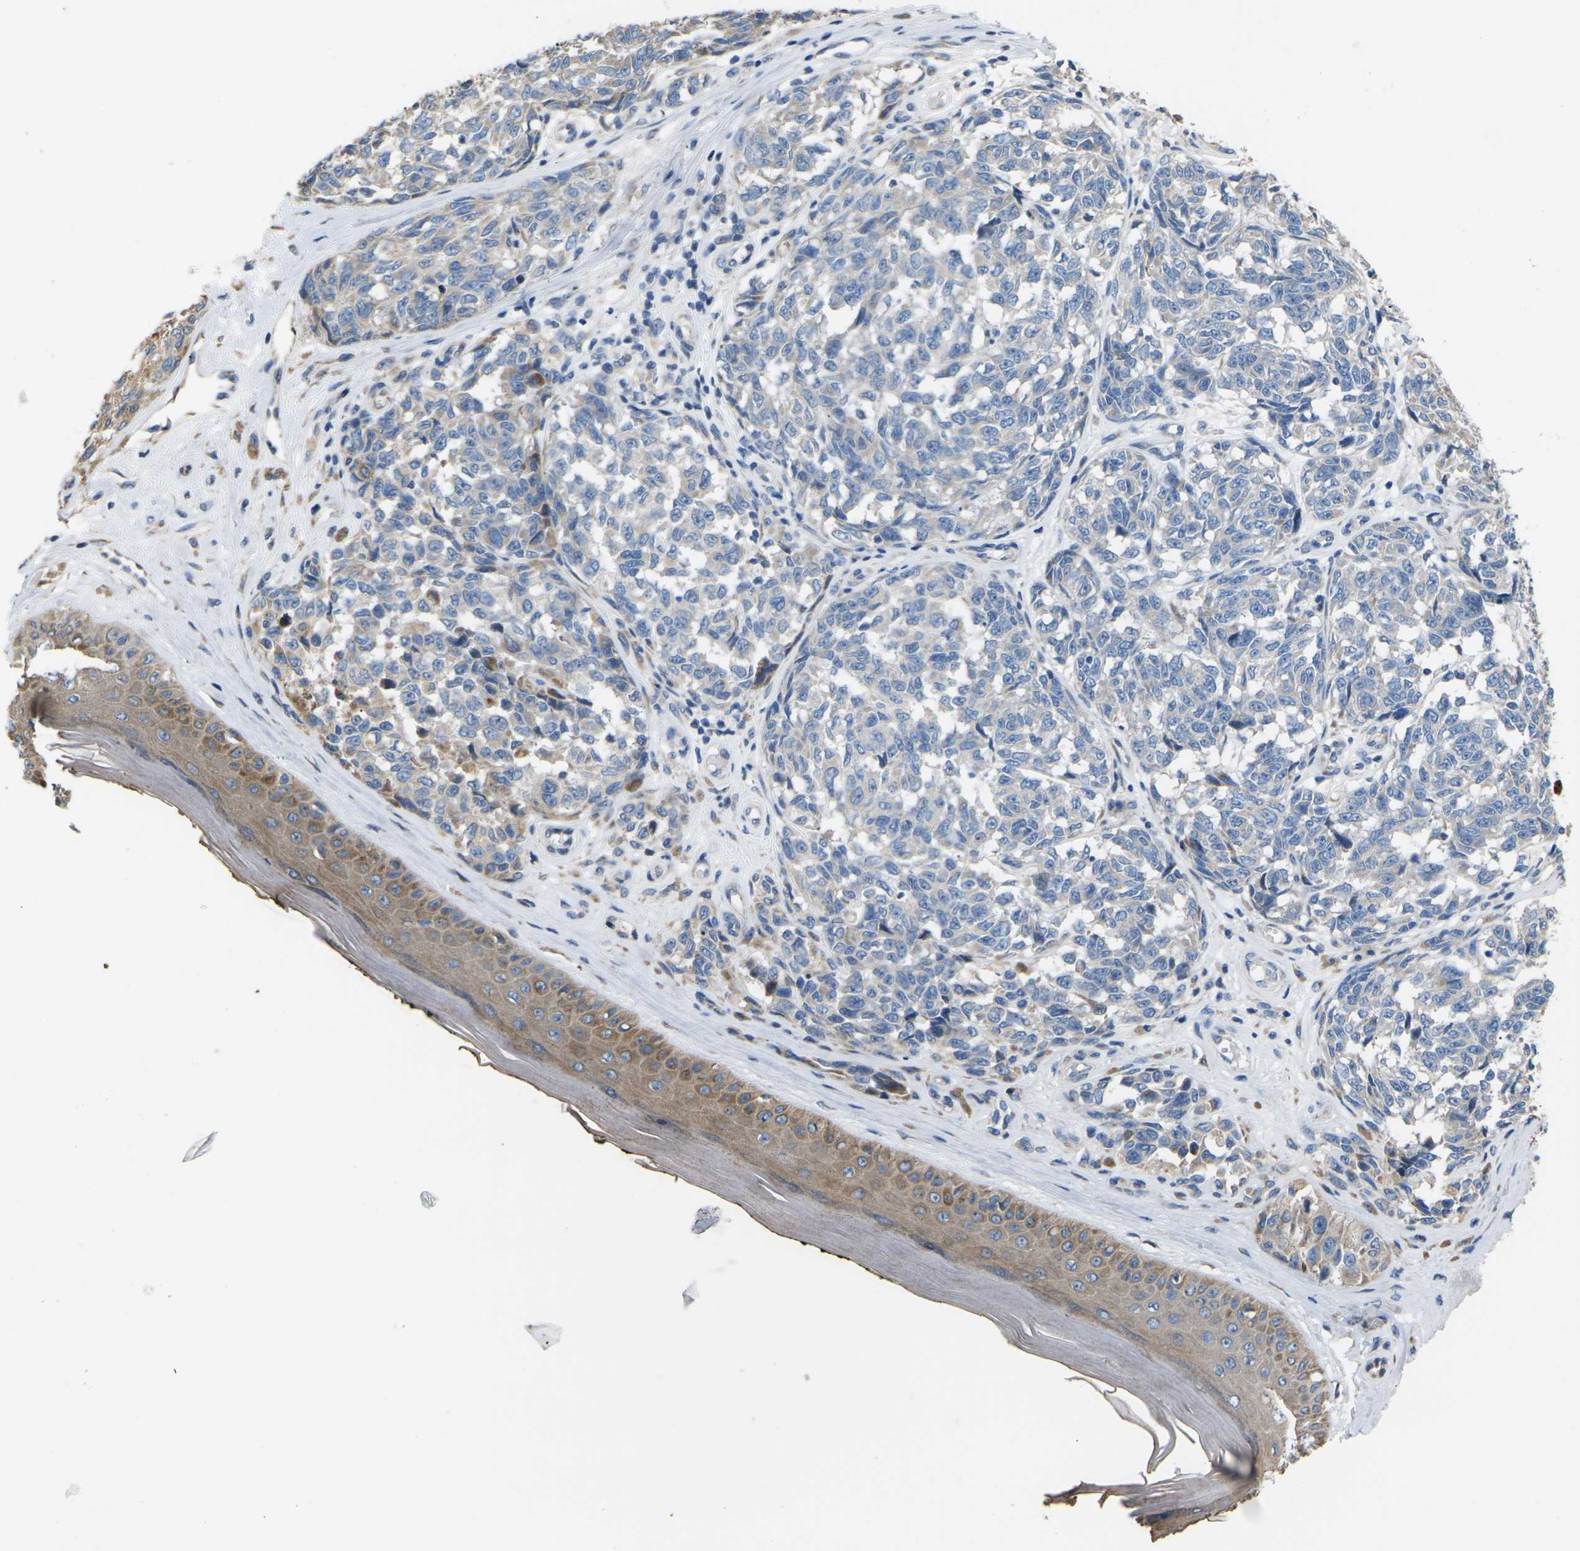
{"staining": {"intensity": "weak", "quantity": "<25%", "location": "cytoplasmic/membranous"}, "tissue": "melanoma", "cell_type": "Tumor cells", "image_type": "cancer", "snomed": [{"axis": "morphology", "description": "Malignant melanoma, NOS"}, {"axis": "topography", "description": "Skin"}], "caption": "A histopathology image of human melanoma is negative for staining in tumor cells. (DAB immunohistochemistry (IHC) with hematoxylin counter stain).", "gene": "KLHDC8B", "patient": {"sex": "female", "age": 64}}